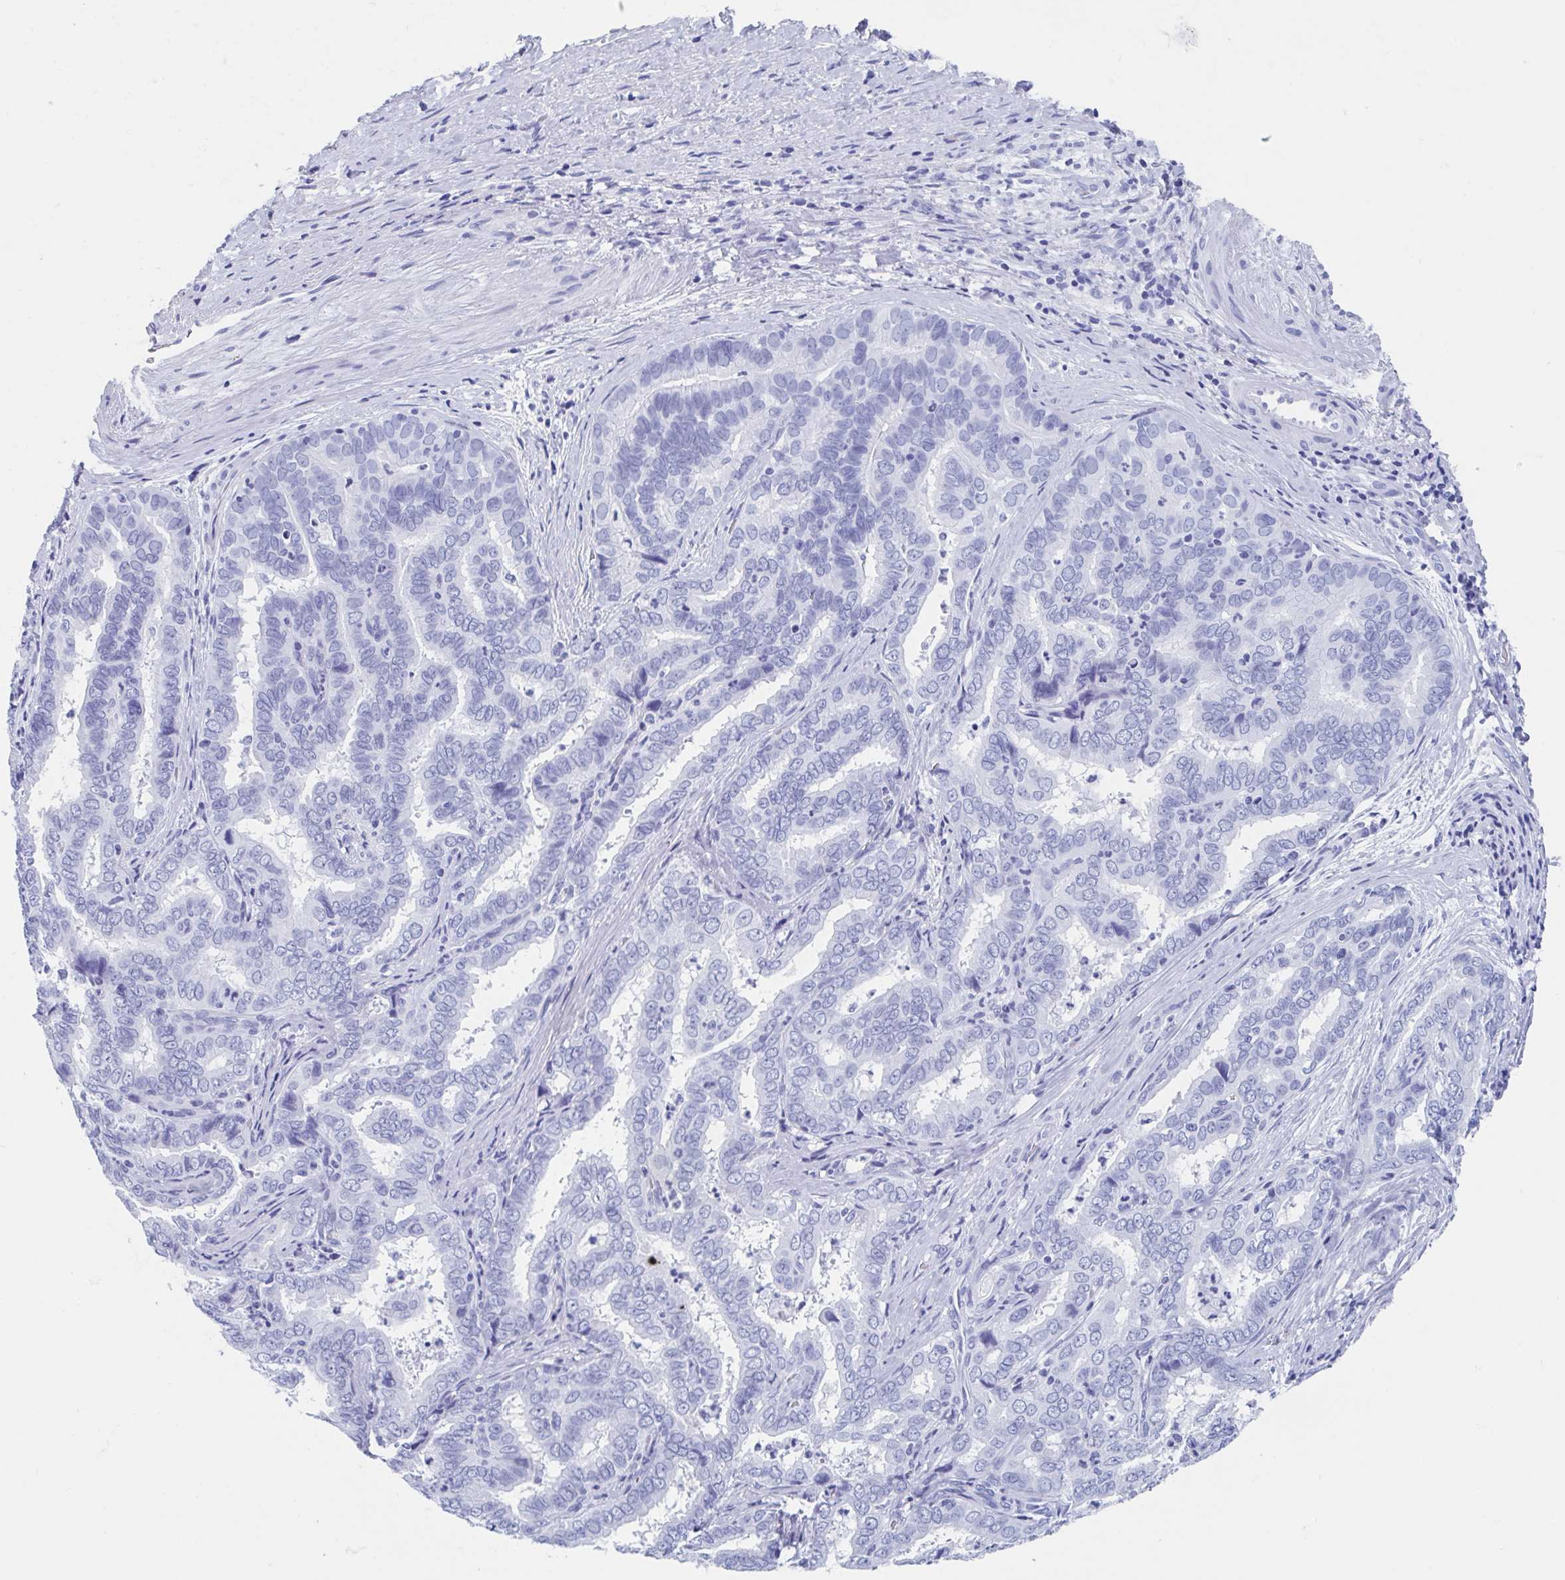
{"staining": {"intensity": "negative", "quantity": "none", "location": "none"}, "tissue": "liver cancer", "cell_type": "Tumor cells", "image_type": "cancer", "snomed": [{"axis": "morphology", "description": "Cholangiocarcinoma"}, {"axis": "topography", "description": "Liver"}], "caption": "Tumor cells are negative for protein expression in human cholangiocarcinoma (liver).", "gene": "HDGFL1", "patient": {"sex": "female", "age": 64}}